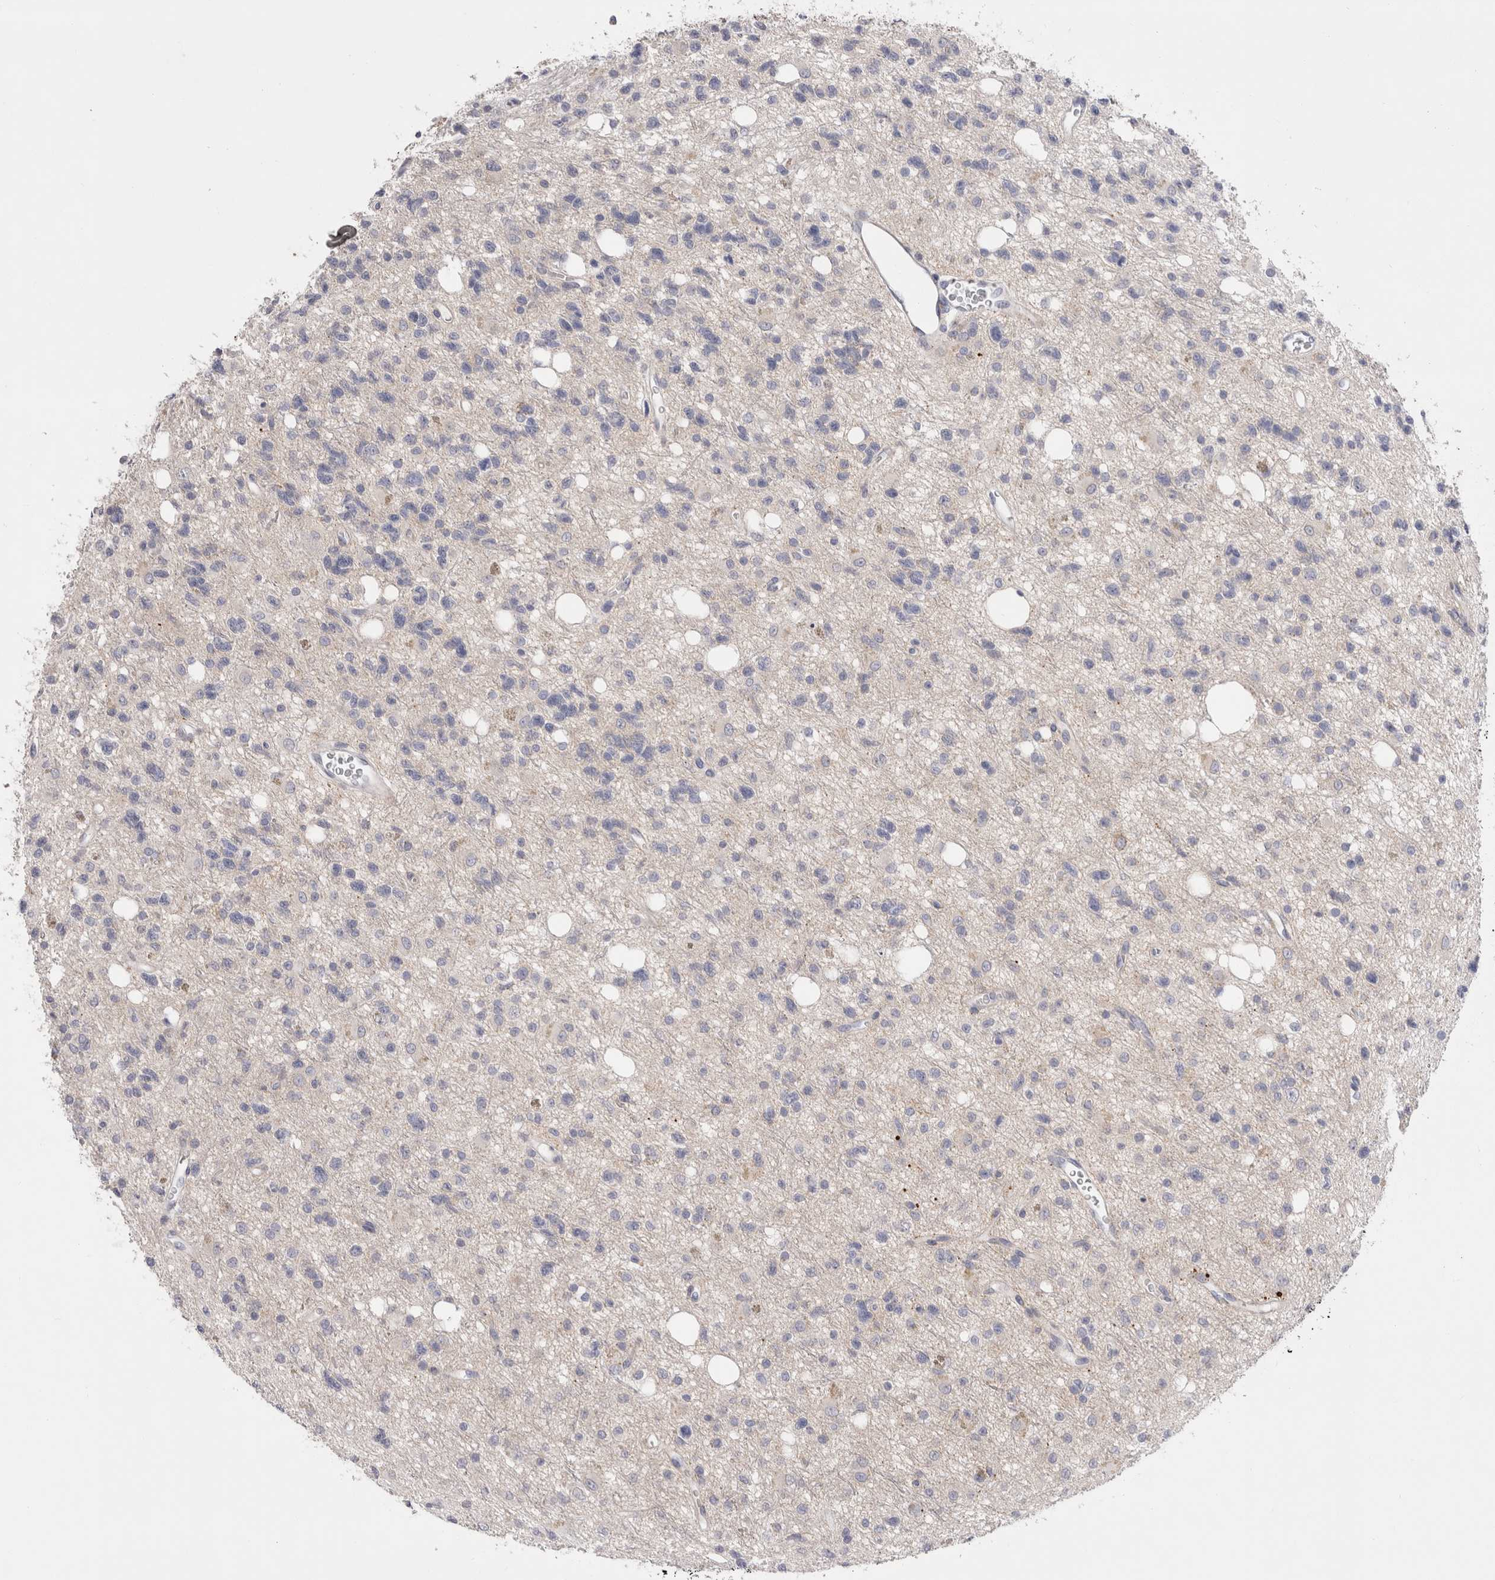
{"staining": {"intensity": "negative", "quantity": "none", "location": "none"}, "tissue": "glioma", "cell_type": "Tumor cells", "image_type": "cancer", "snomed": [{"axis": "morphology", "description": "Glioma, malignant, High grade"}, {"axis": "topography", "description": "Brain"}], "caption": "A high-resolution photomicrograph shows immunohistochemistry (IHC) staining of glioma, which displays no significant expression in tumor cells. Nuclei are stained in blue.", "gene": "SPINK2", "patient": {"sex": "female", "age": 62}}